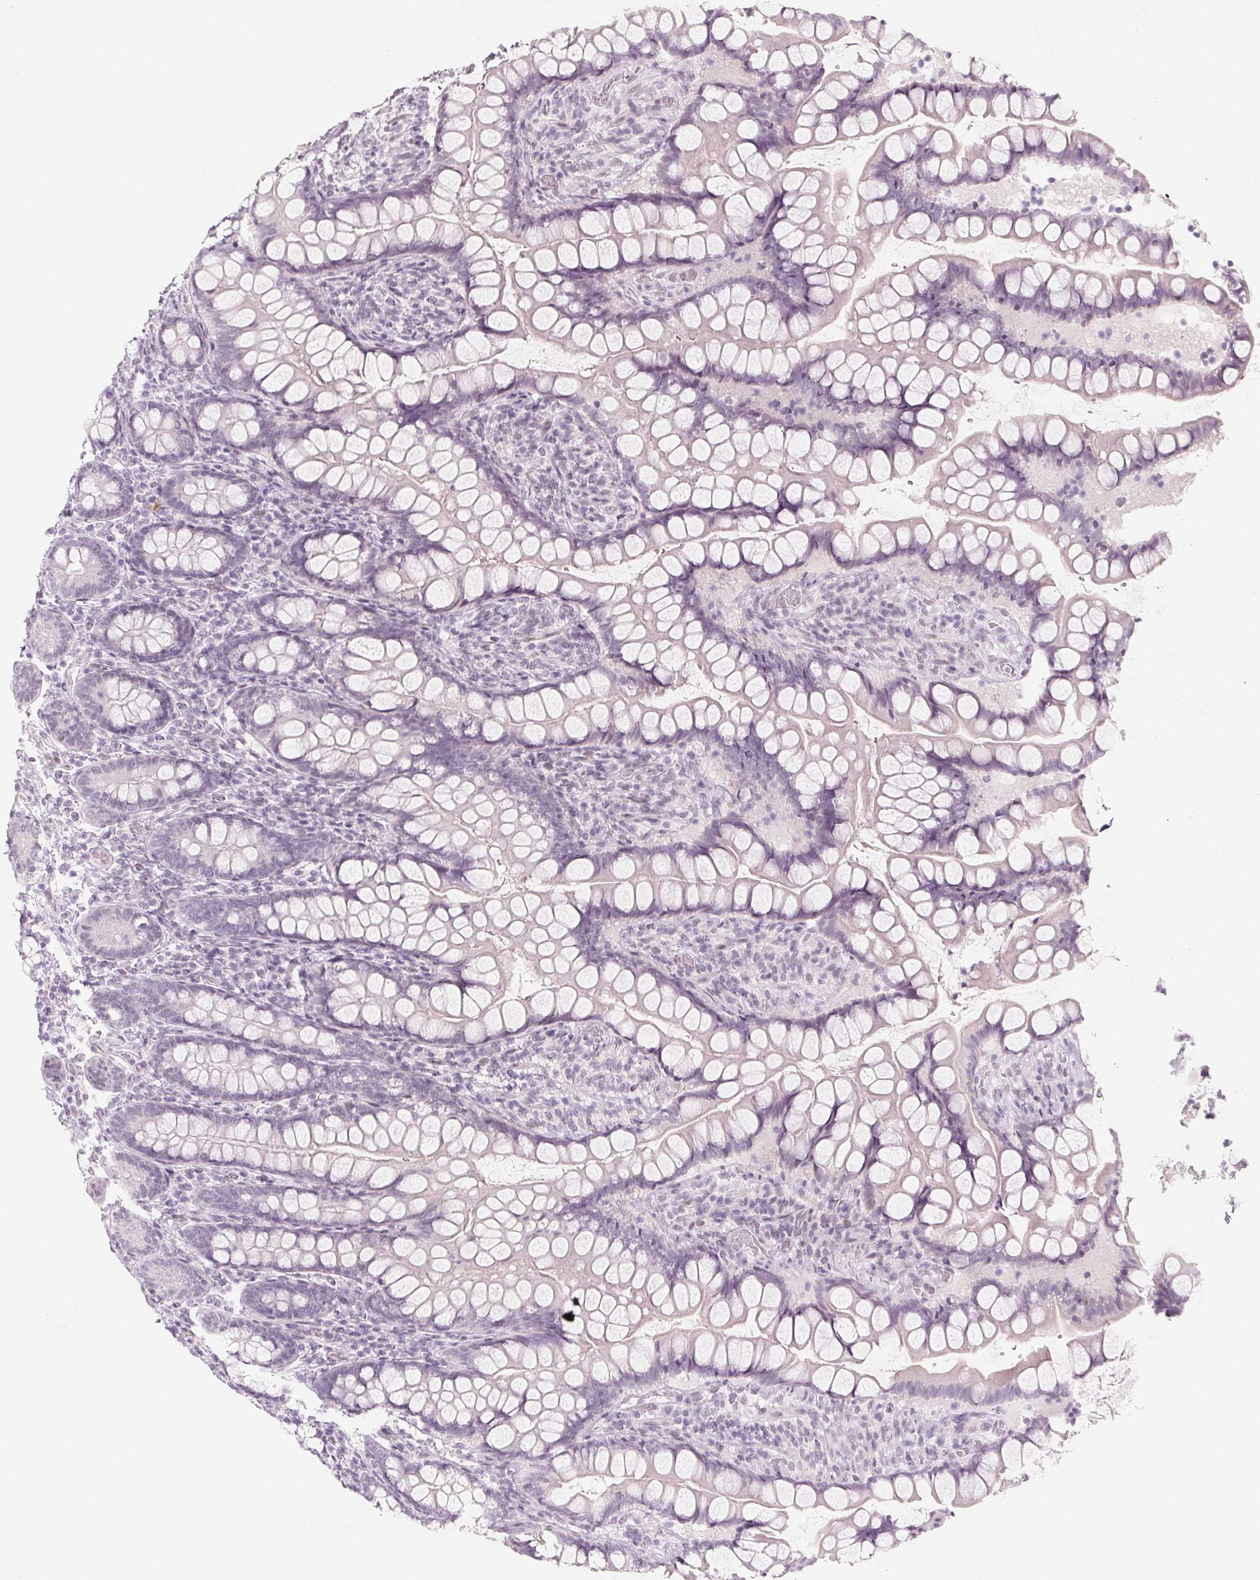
{"staining": {"intensity": "negative", "quantity": "none", "location": "none"}, "tissue": "small intestine", "cell_type": "Glandular cells", "image_type": "normal", "snomed": [{"axis": "morphology", "description": "Normal tissue, NOS"}, {"axis": "topography", "description": "Small intestine"}], "caption": "IHC of unremarkable human small intestine exhibits no staining in glandular cells. Nuclei are stained in blue.", "gene": "KCNQ2", "patient": {"sex": "male", "age": 70}}